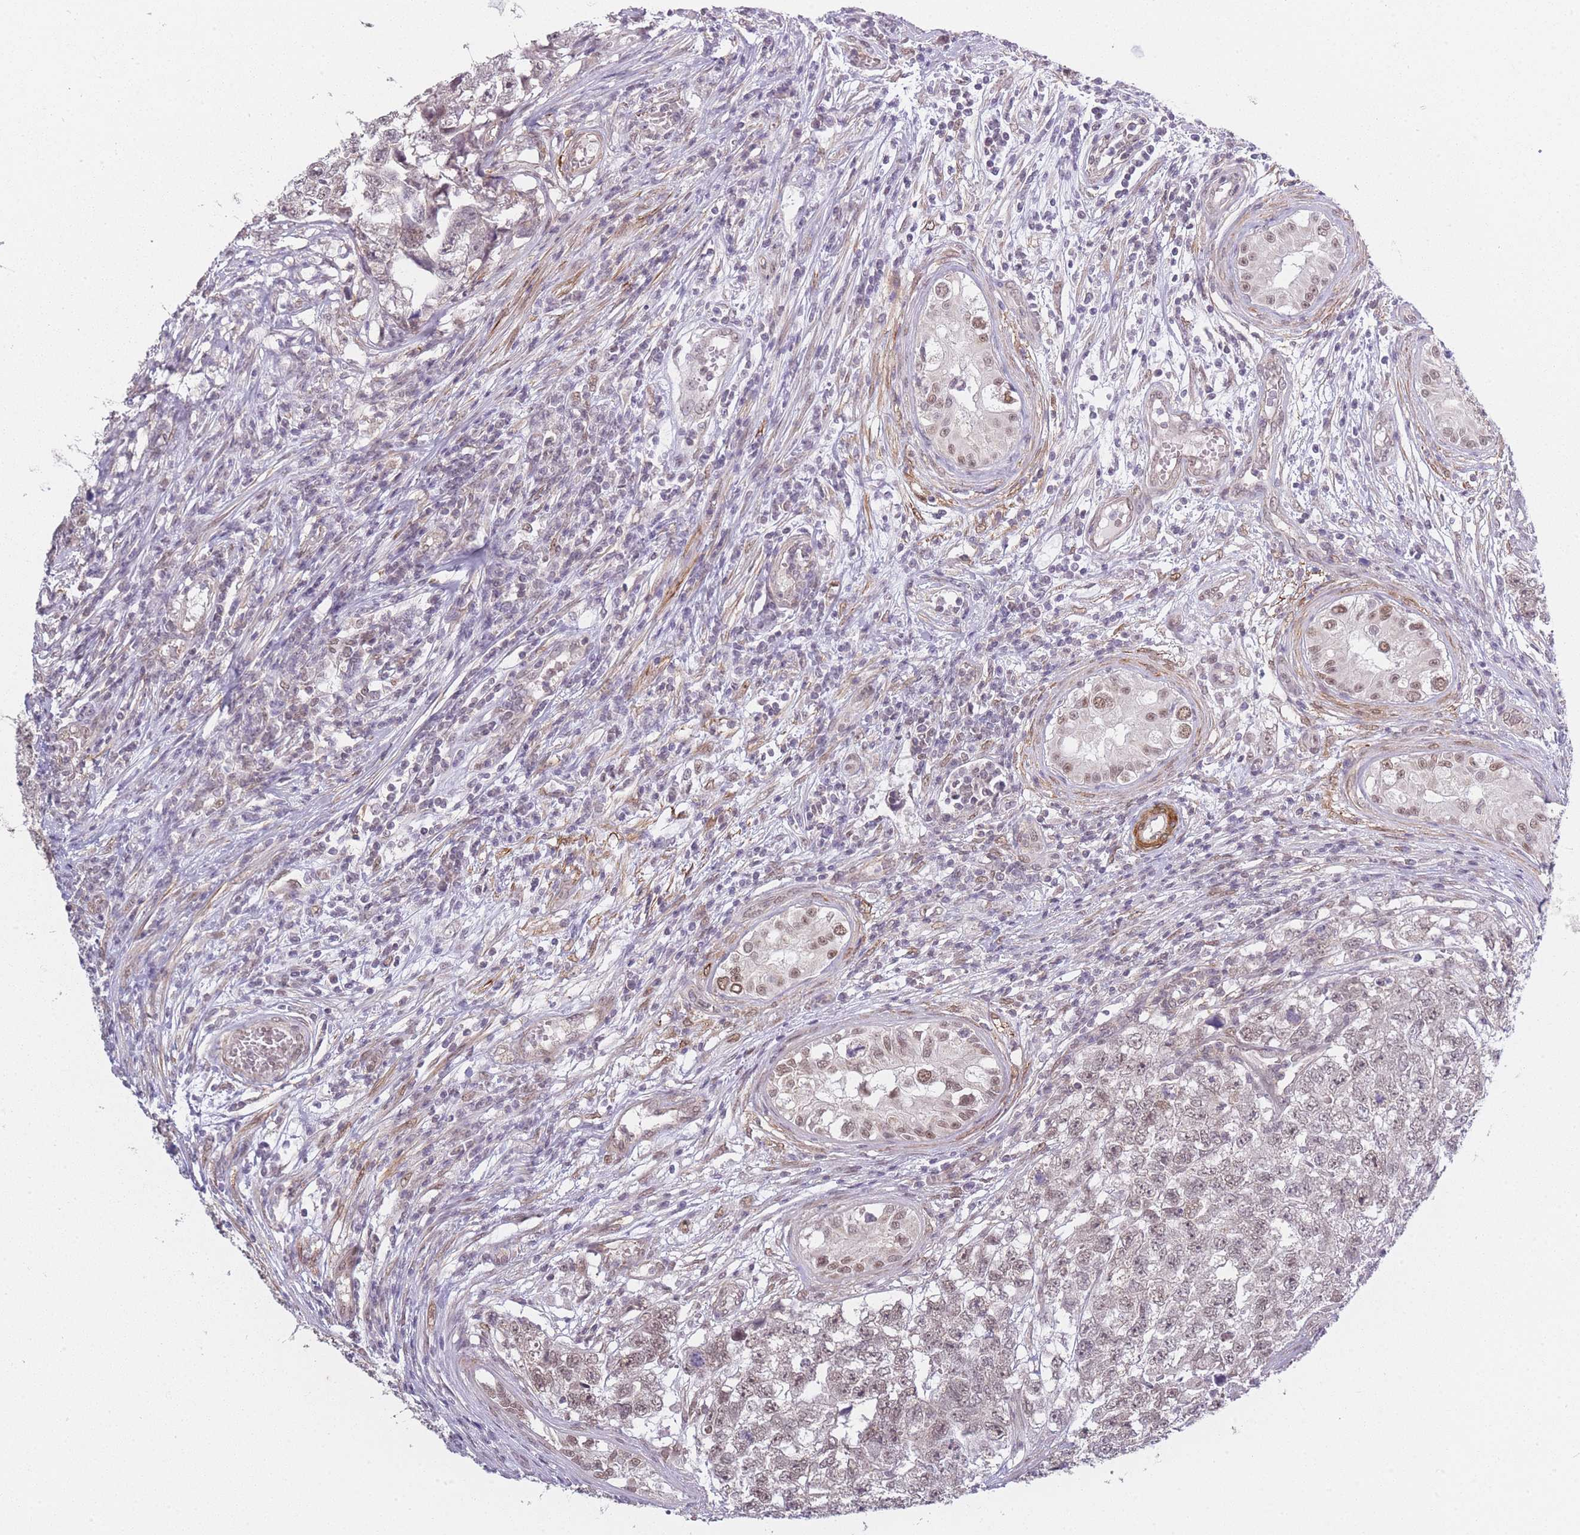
{"staining": {"intensity": "moderate", "quantity": ">75%", "location": "nuclear"}, "tissue": "testis cancer", "cell_type": "Tumor cells", "image_type": "cancer", "snomed": [{"axis": "morphology", "description": "Carcinoma, Embryonal, NOS"}, {"axis": "topography", "description": "Testis"}], "caption": "Protein expression analysis of human testis cancer reveals moderate nuclear positivity in about >75% of tumor cells.", "gene": "SIN3B", "patient": {"sex": "male", "age": 22}}